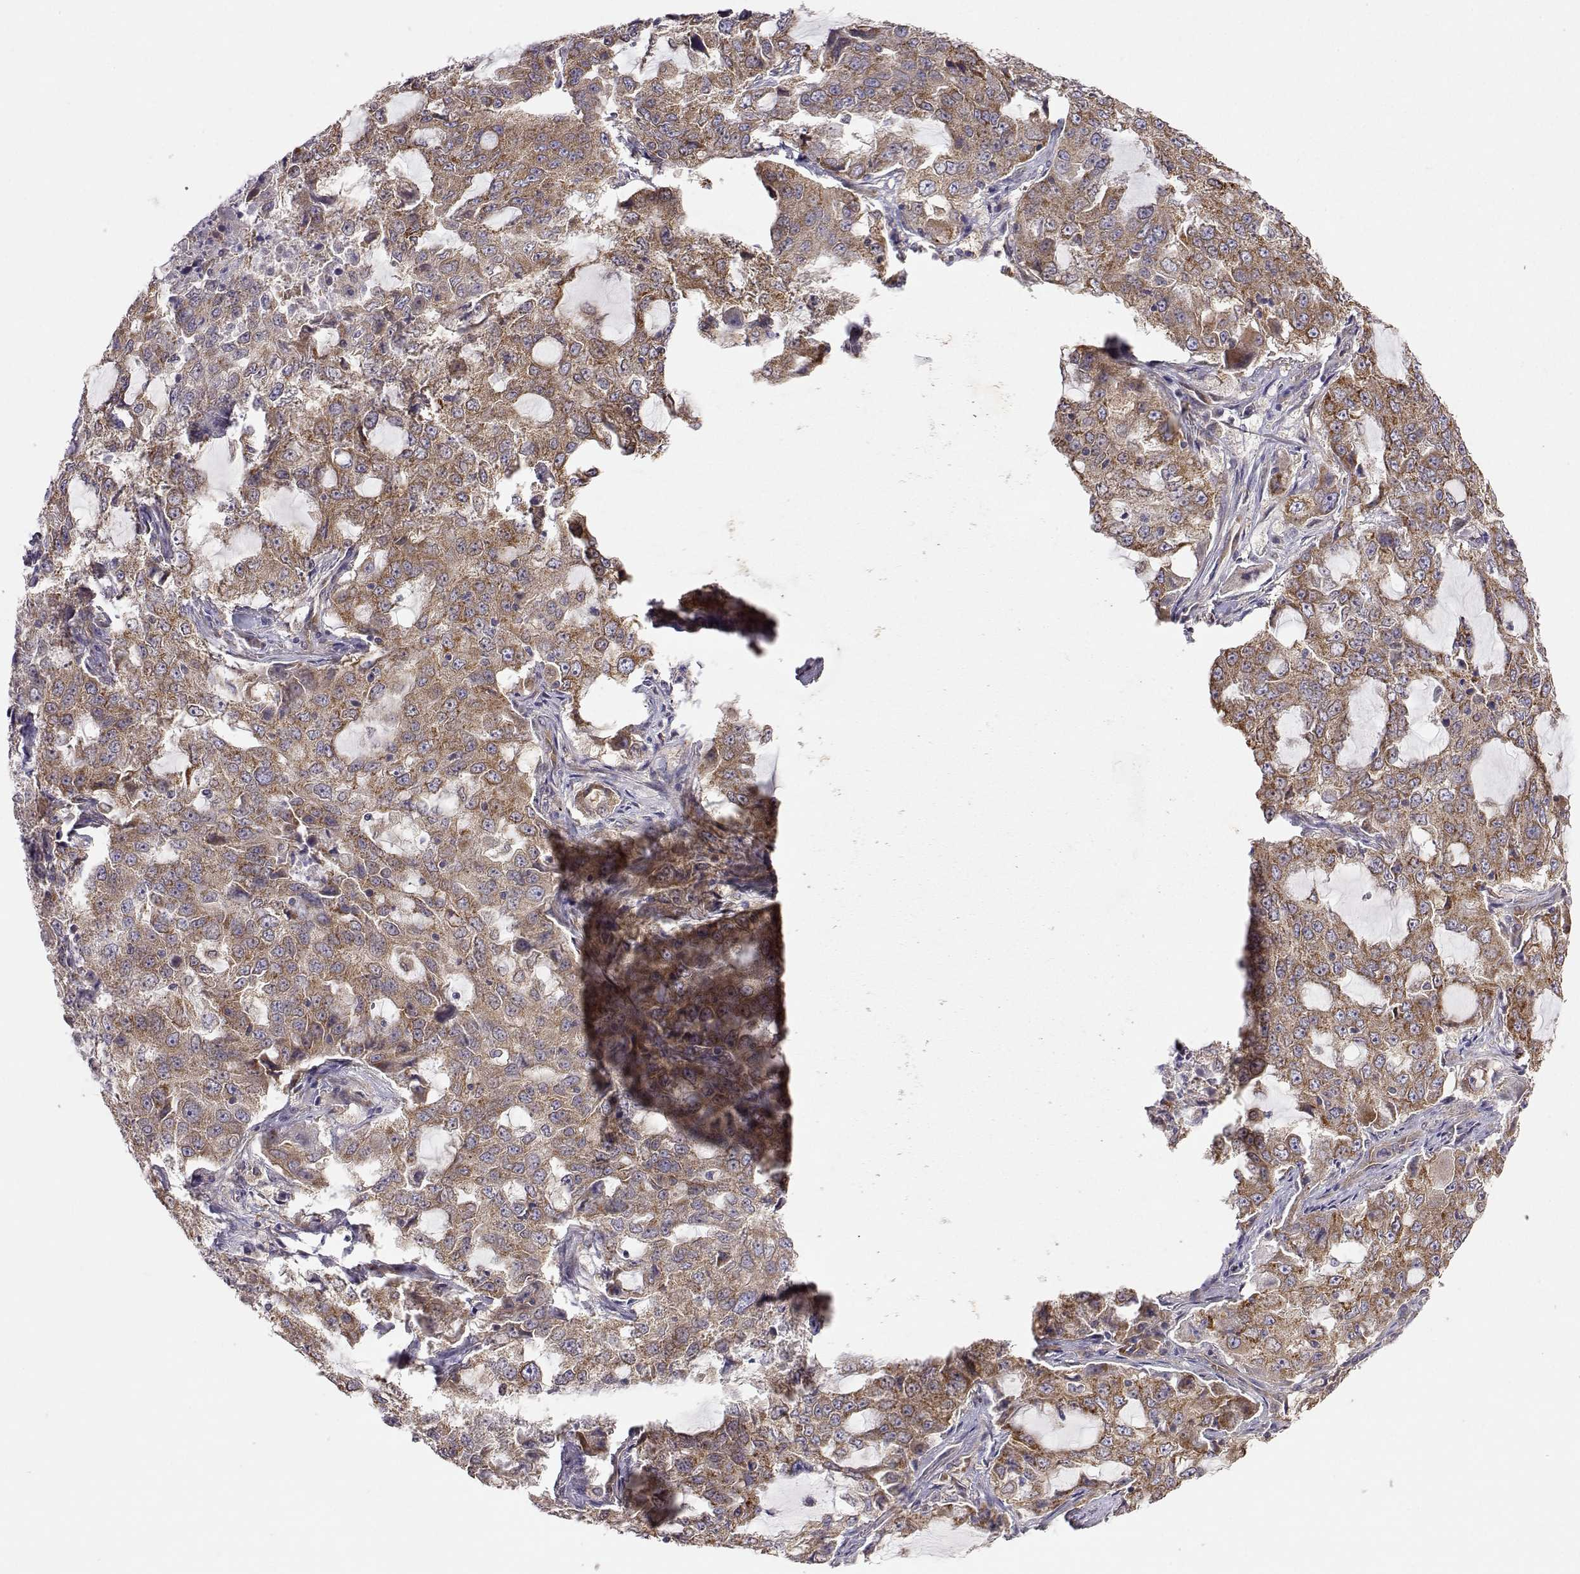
{"staining": {"intensity": "moderate", "quantity": ">75%", "location": "cytoplasmic/membranous"}, "tissue": "lung cancer", "cell_type": "Tumor cells", "image_type": "cancer", "snomed": [{"axis": "morphology", "description": "Adenocarcinoma, NOS"}, {"axis": "topography", "description": "Lung"}], "caption": "The immunohistochemical stain labels moderate cytoplasmic/membranous positivity in tumor cells of lung cancer (adenocarcinoma) tissue.", "gene": "PAIP1", "patient": {"sex": "female", "age": 61}}